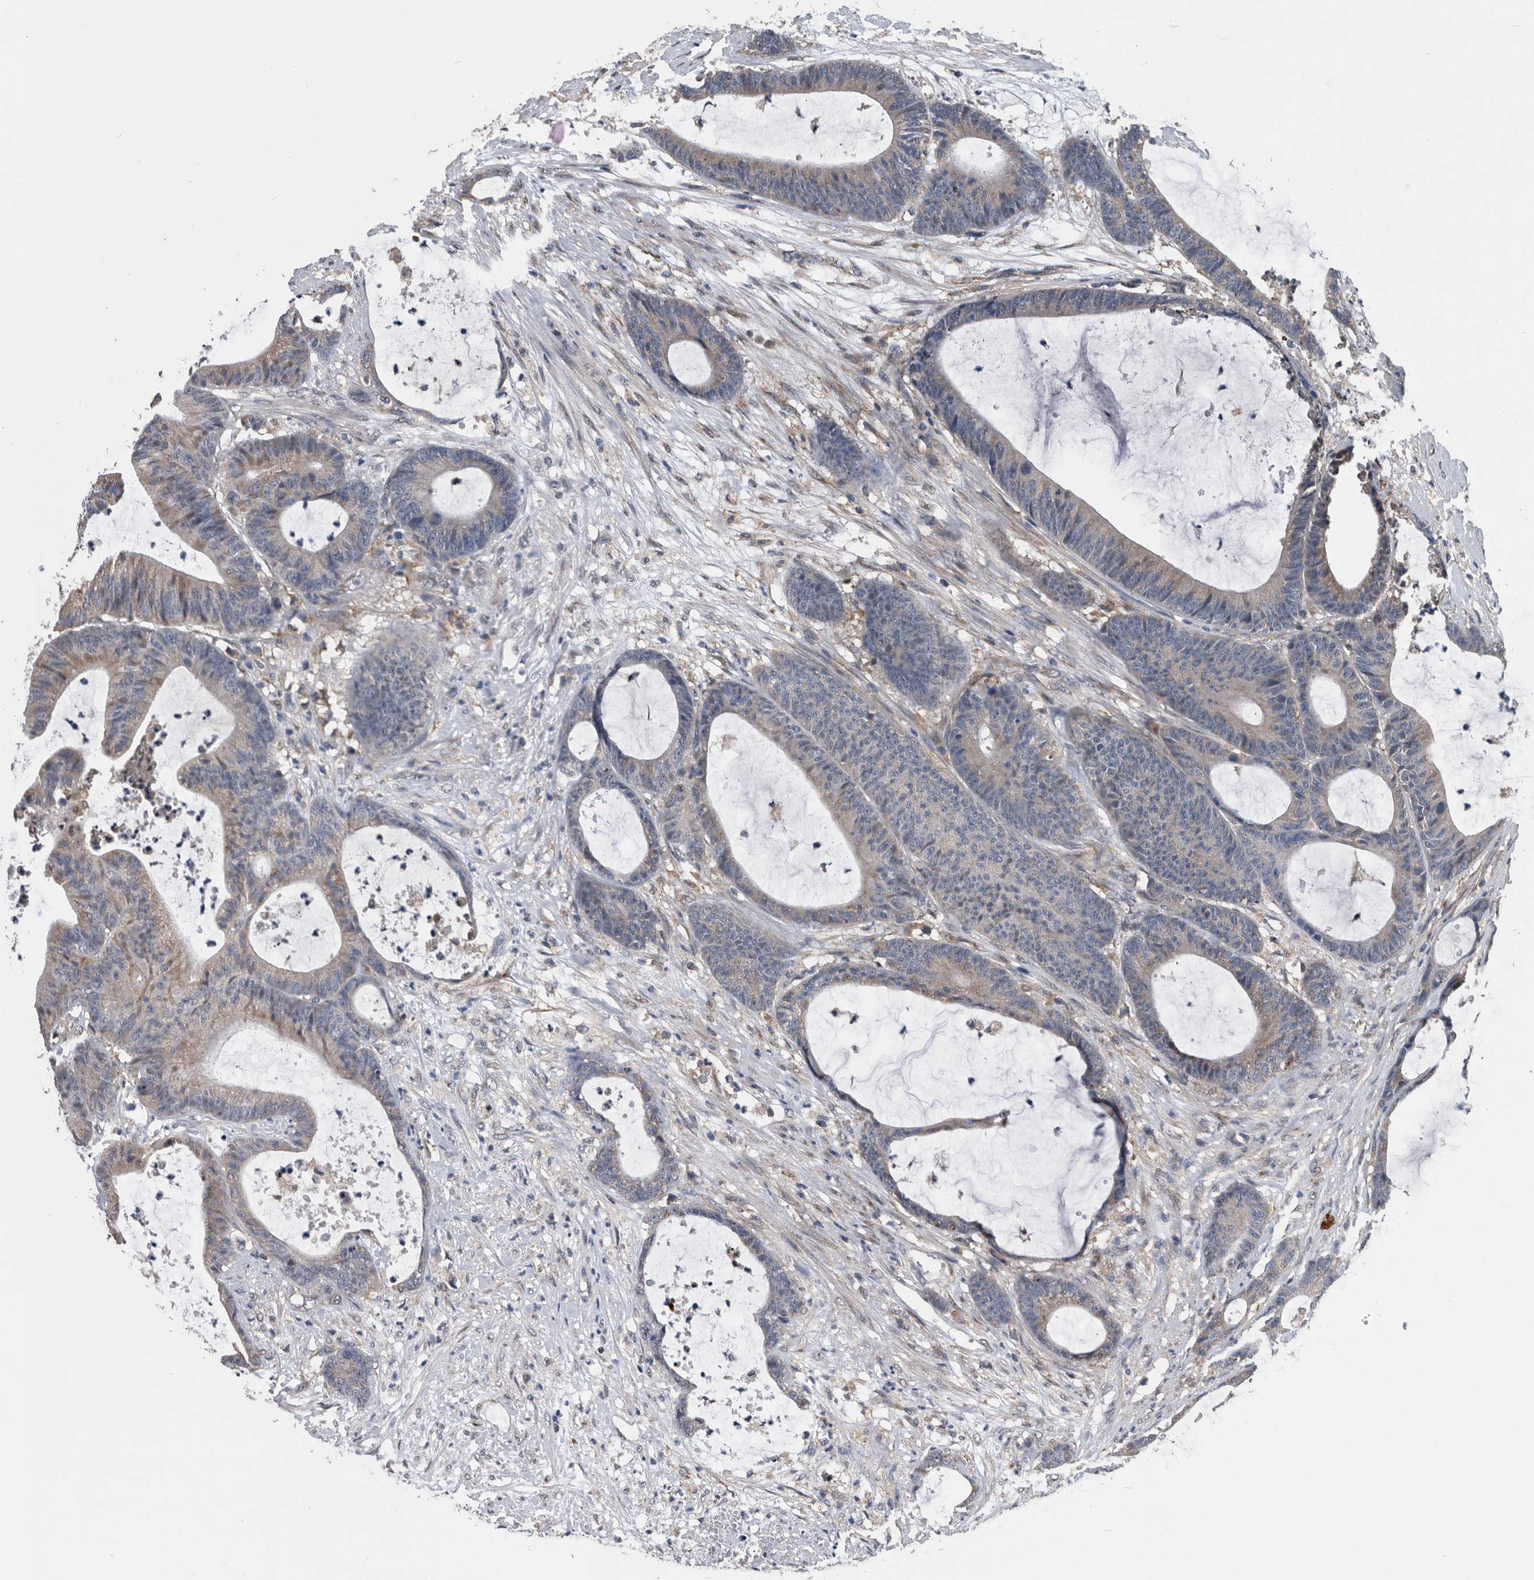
{"staining": {"intensity": "weak", "quantity": "25%-75%", "location": "cytoplasmic/membranous"}, "tissue": "colorectal cancer", "cell_type": "Tumor cells", "image_type": "cancer", "snomed": [{"axis": "morphology", "description": "Adenocarcinoma, NOS"}, {"axis": "topography", "description": "Colon"}], "caption": "Protein staining of colorectal cancer (adenocarcinoma) tissue displays weak cytoplasmic/membranous positivity in about 25%-75% of tumor cells.", "gene": "NRBP1", "patient": {"sex": "female", "age": 84}}